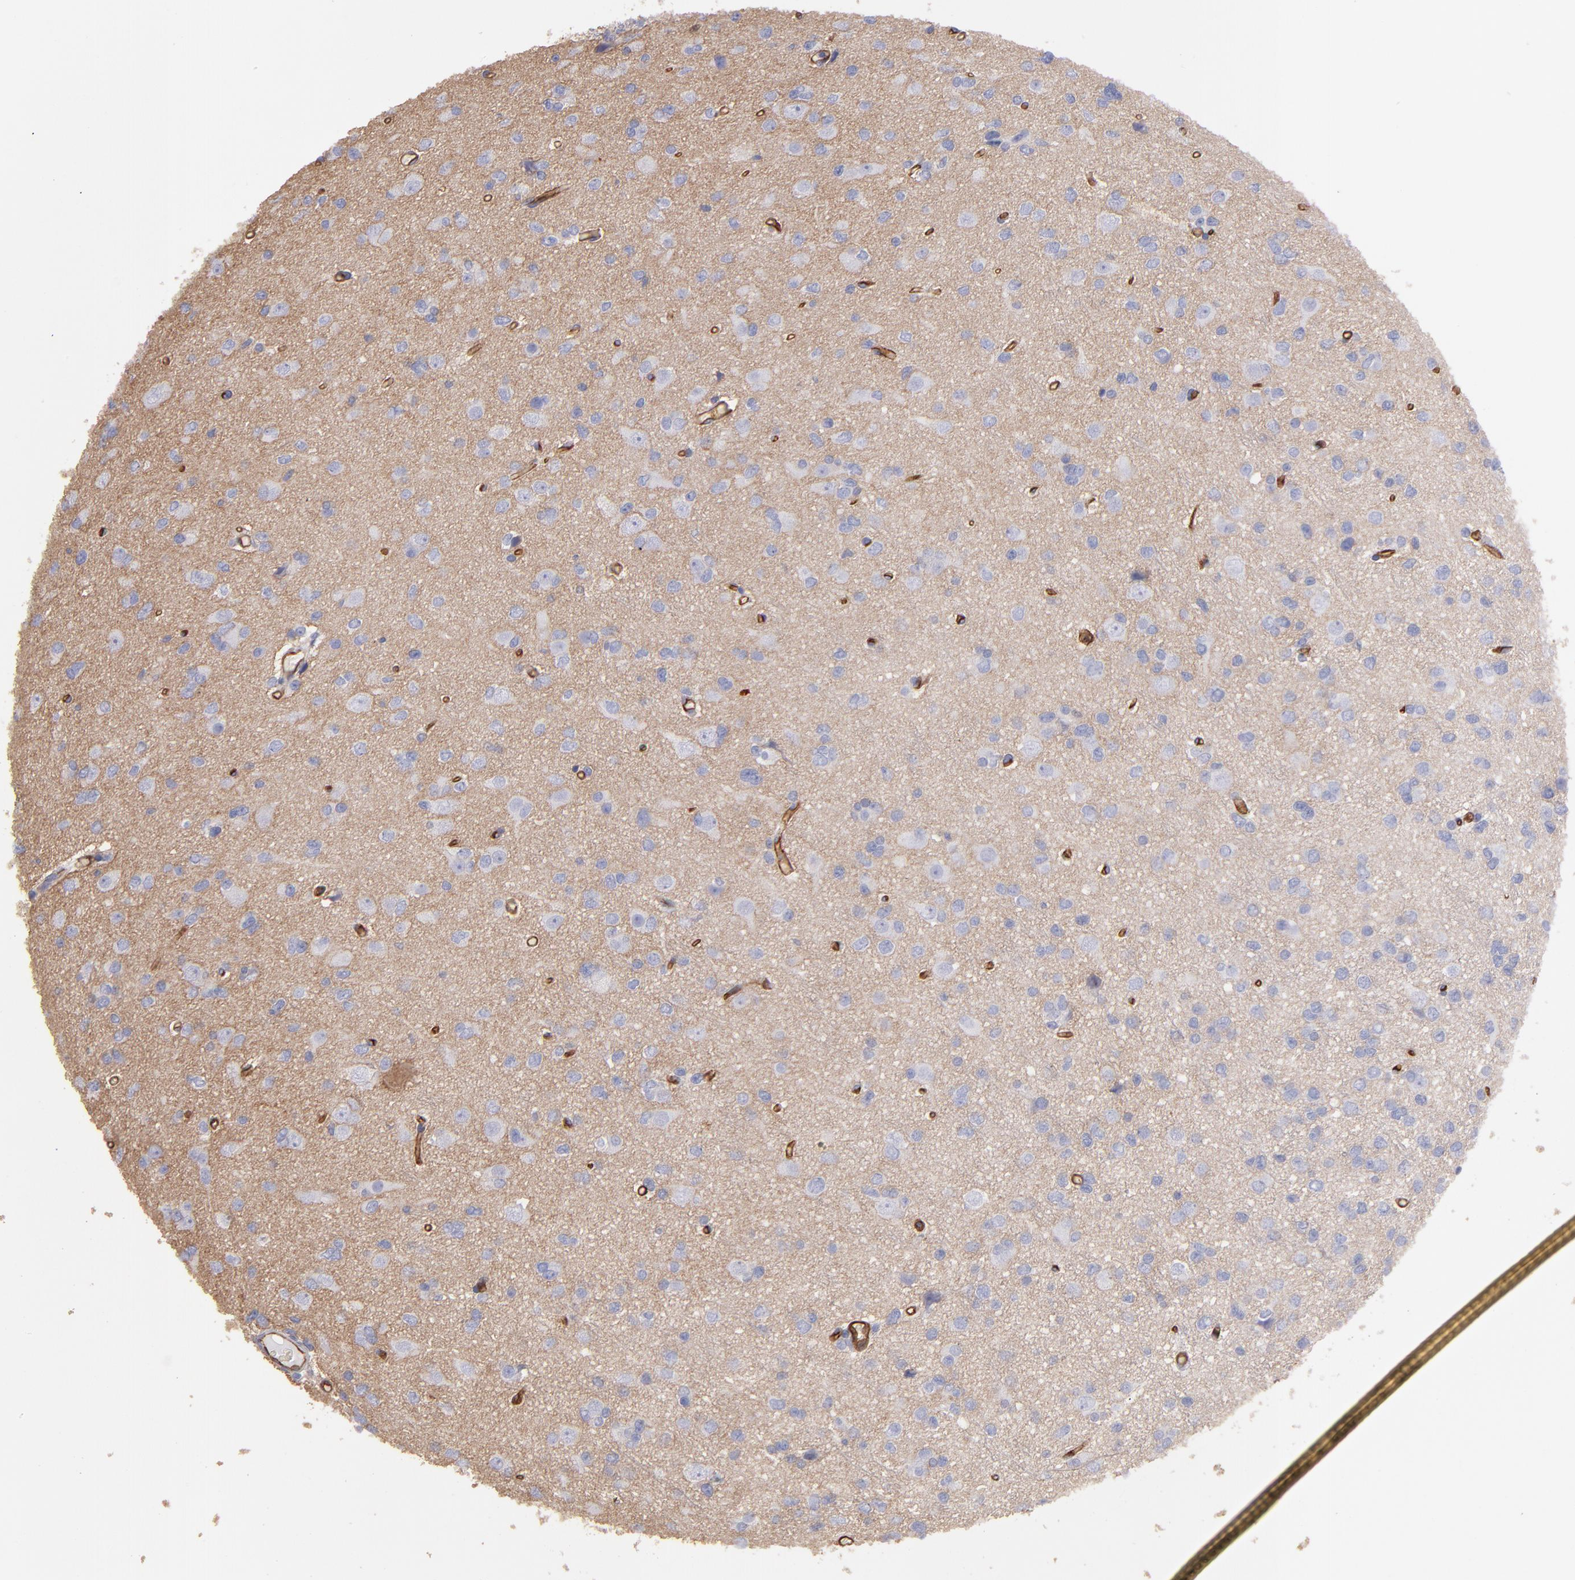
{"staining": {"intensity": "negative", "quantity": "none", "location": "none"}, "tissue": "glioma", "cell_type": "Tumor cells", "image_type": "cancer", "snomed": [{"axis": "morphology", "description": "Glioma, malignant, Low grade"}, {"axis": "topography", "description": "Brain"}], "caption": "The immunohistochemistry micrograph has no significant positivity in tumor cells of glioma tissue.", "gene": "ABCB1", "patient": {"sex": "male", "age": 42}}